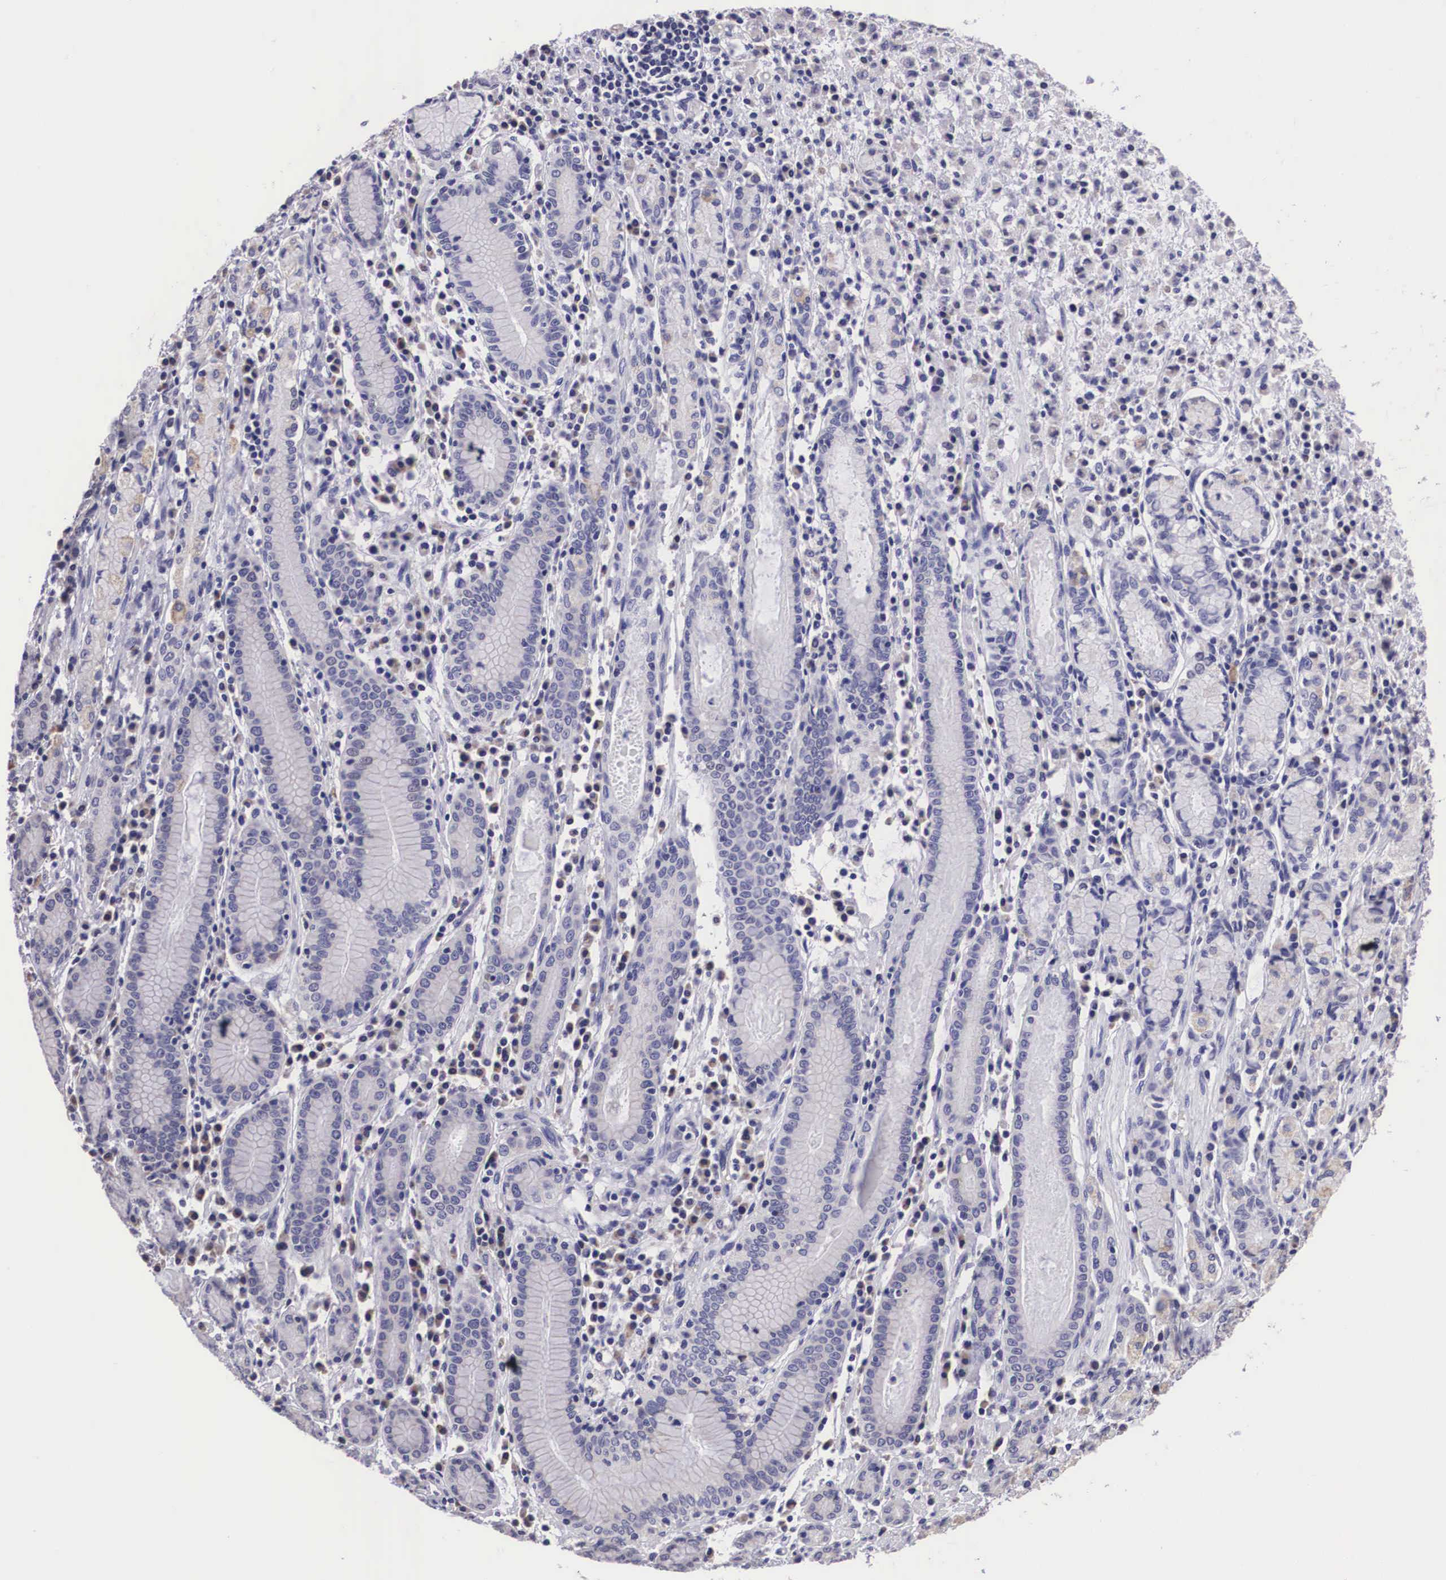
{"staining": {"intensity": "negative", "quantity": "none", "location": "none"}, "tissue": "stomach cancer", "cell_type": "Tumor cells", "image_type": "cancer", "snomed": [{"axis": "morphology", "description": "Adenocarcinoma, NOS"}, {"axis": "topography", "description": "Stomach, lower"}], "caption": "Immunohistochemical staining of human stomach cancer (adenocarcinoma) demonstrates no significant expression in tumor cells. (Stains: DAB (3,3'-diaminobenzidine) immunohistochemistry with hematoxylin counter stain, Microscopy: brightfield microscopy at high magnification).", "gene": "ARG2", "patient": {"sex": "male", "age": 88}}